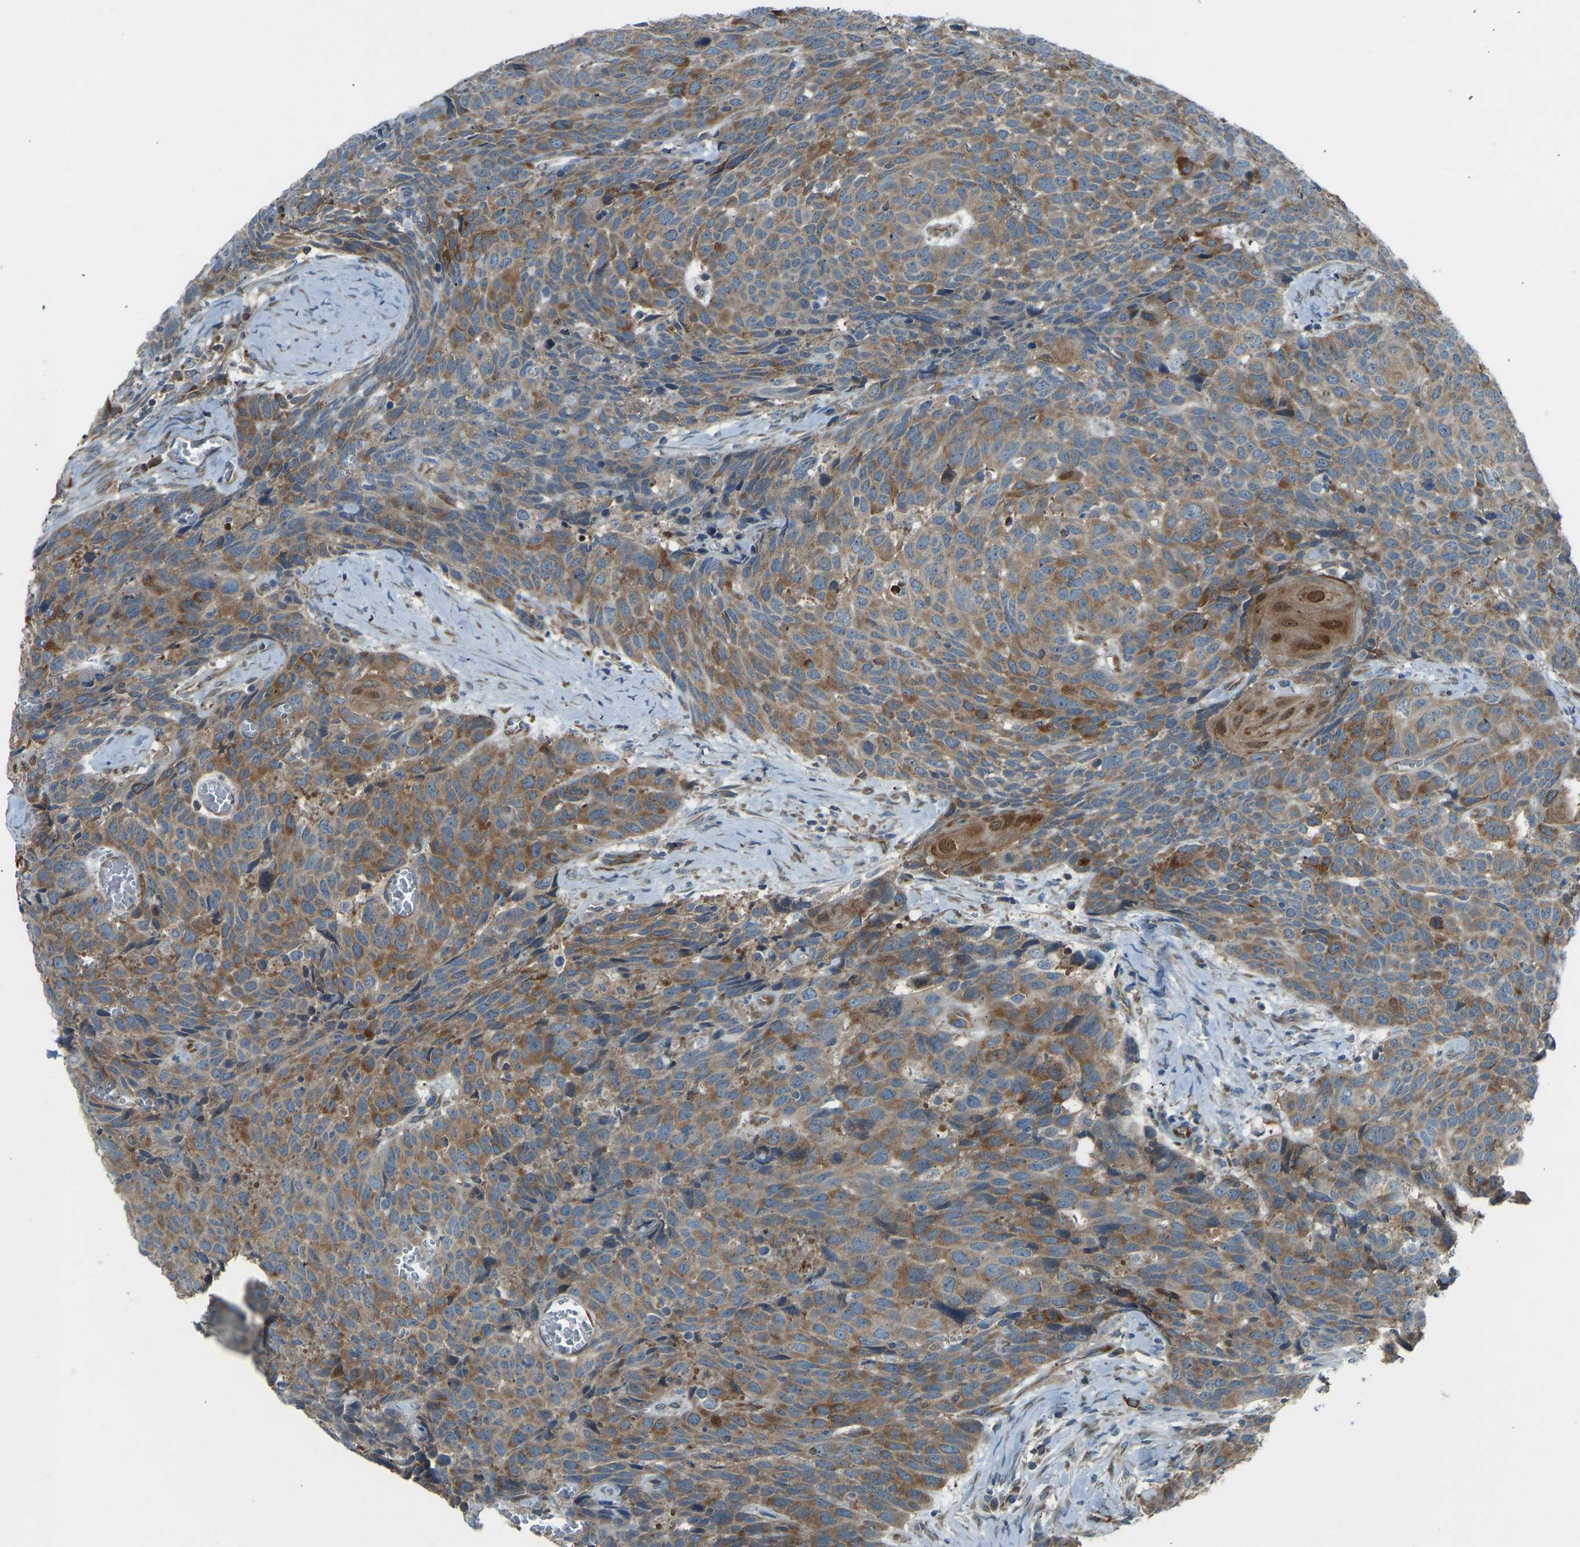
{"staining": {"intensity": "moderate", "quantity": ">75%", "location": "cytoplasmic/membranous"}, "tissue": "head and neck cancer", "cell_type": "Tumor cells", "image_type": "cancer", "snomed": [{"axis": "morphology", "description": "Squamous cell carcinoma, NOS"}, {"axis": "topography", "description": "Head-Neck"}], "caption": "An image of squamous cell carcinoma (head and neck) stained for a protein exhibits moderate cytoplasmic/membranous brown staining in tumor cells. The protein of interest is stained brown, and the nuclei are stained in blue (DAB IHC with brightfield microscopy, high magnification).", "gene": "STAU2", "patient": {"sex": "male", "age": 66}}